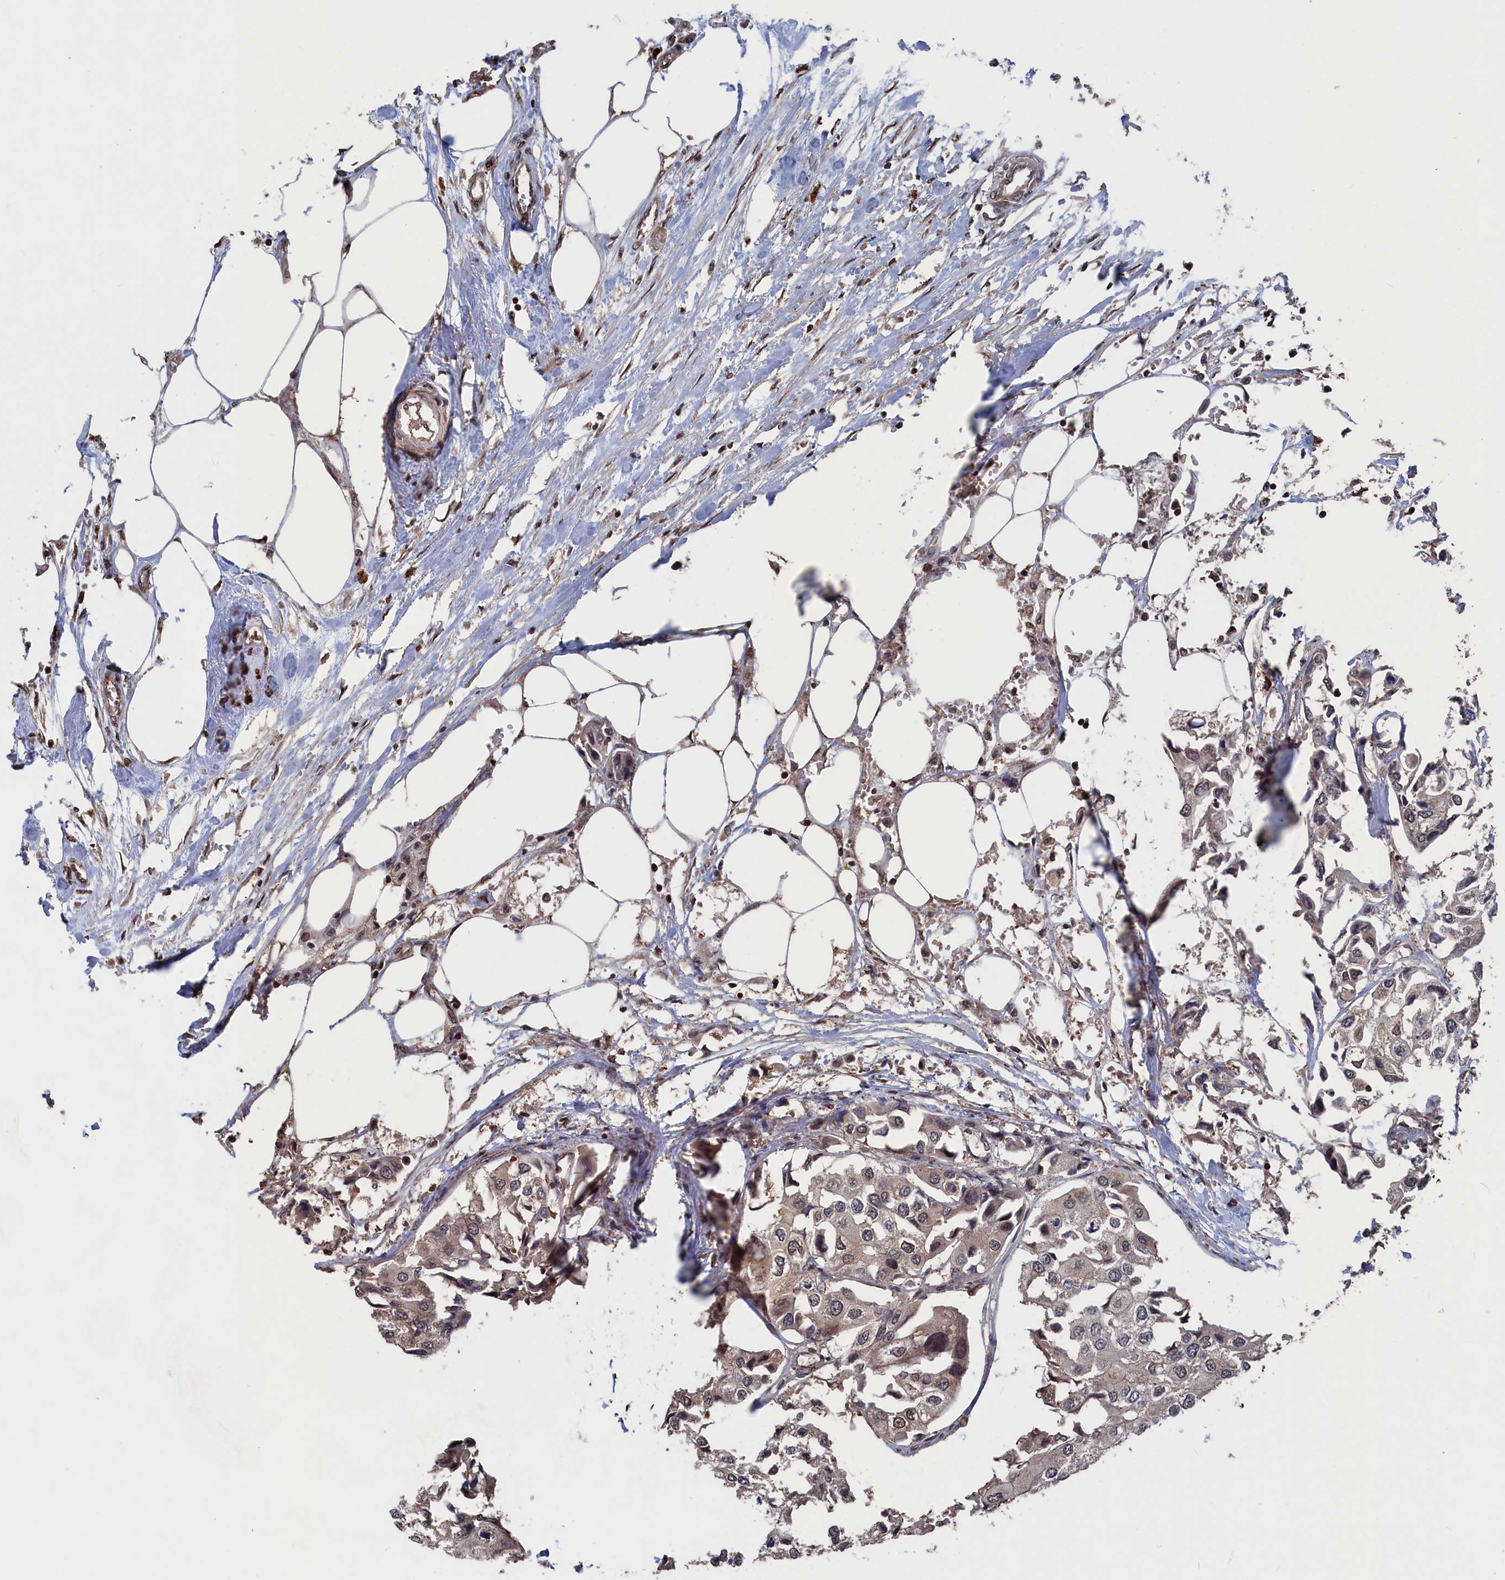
{"staining": {"intensity": "negative", "quantity": "none", "location": "none"}, "tissue": "urothelial cancer", "cell_type": "Tumor cells", "image_type": "cancer", "snomed": [{"axis": "morphology", "description": "Urothelial carcinoma, High grade"}, {"axis": "topography", "description": "Urinary bladder"}], "caption": "A high-resolution micrograph shows immunohistochemistry staining of urothelial cancer, which shows no significant expression in tumor cells.", "gene": "PDE12", "patient": {"sex": "male", "age": 64}}